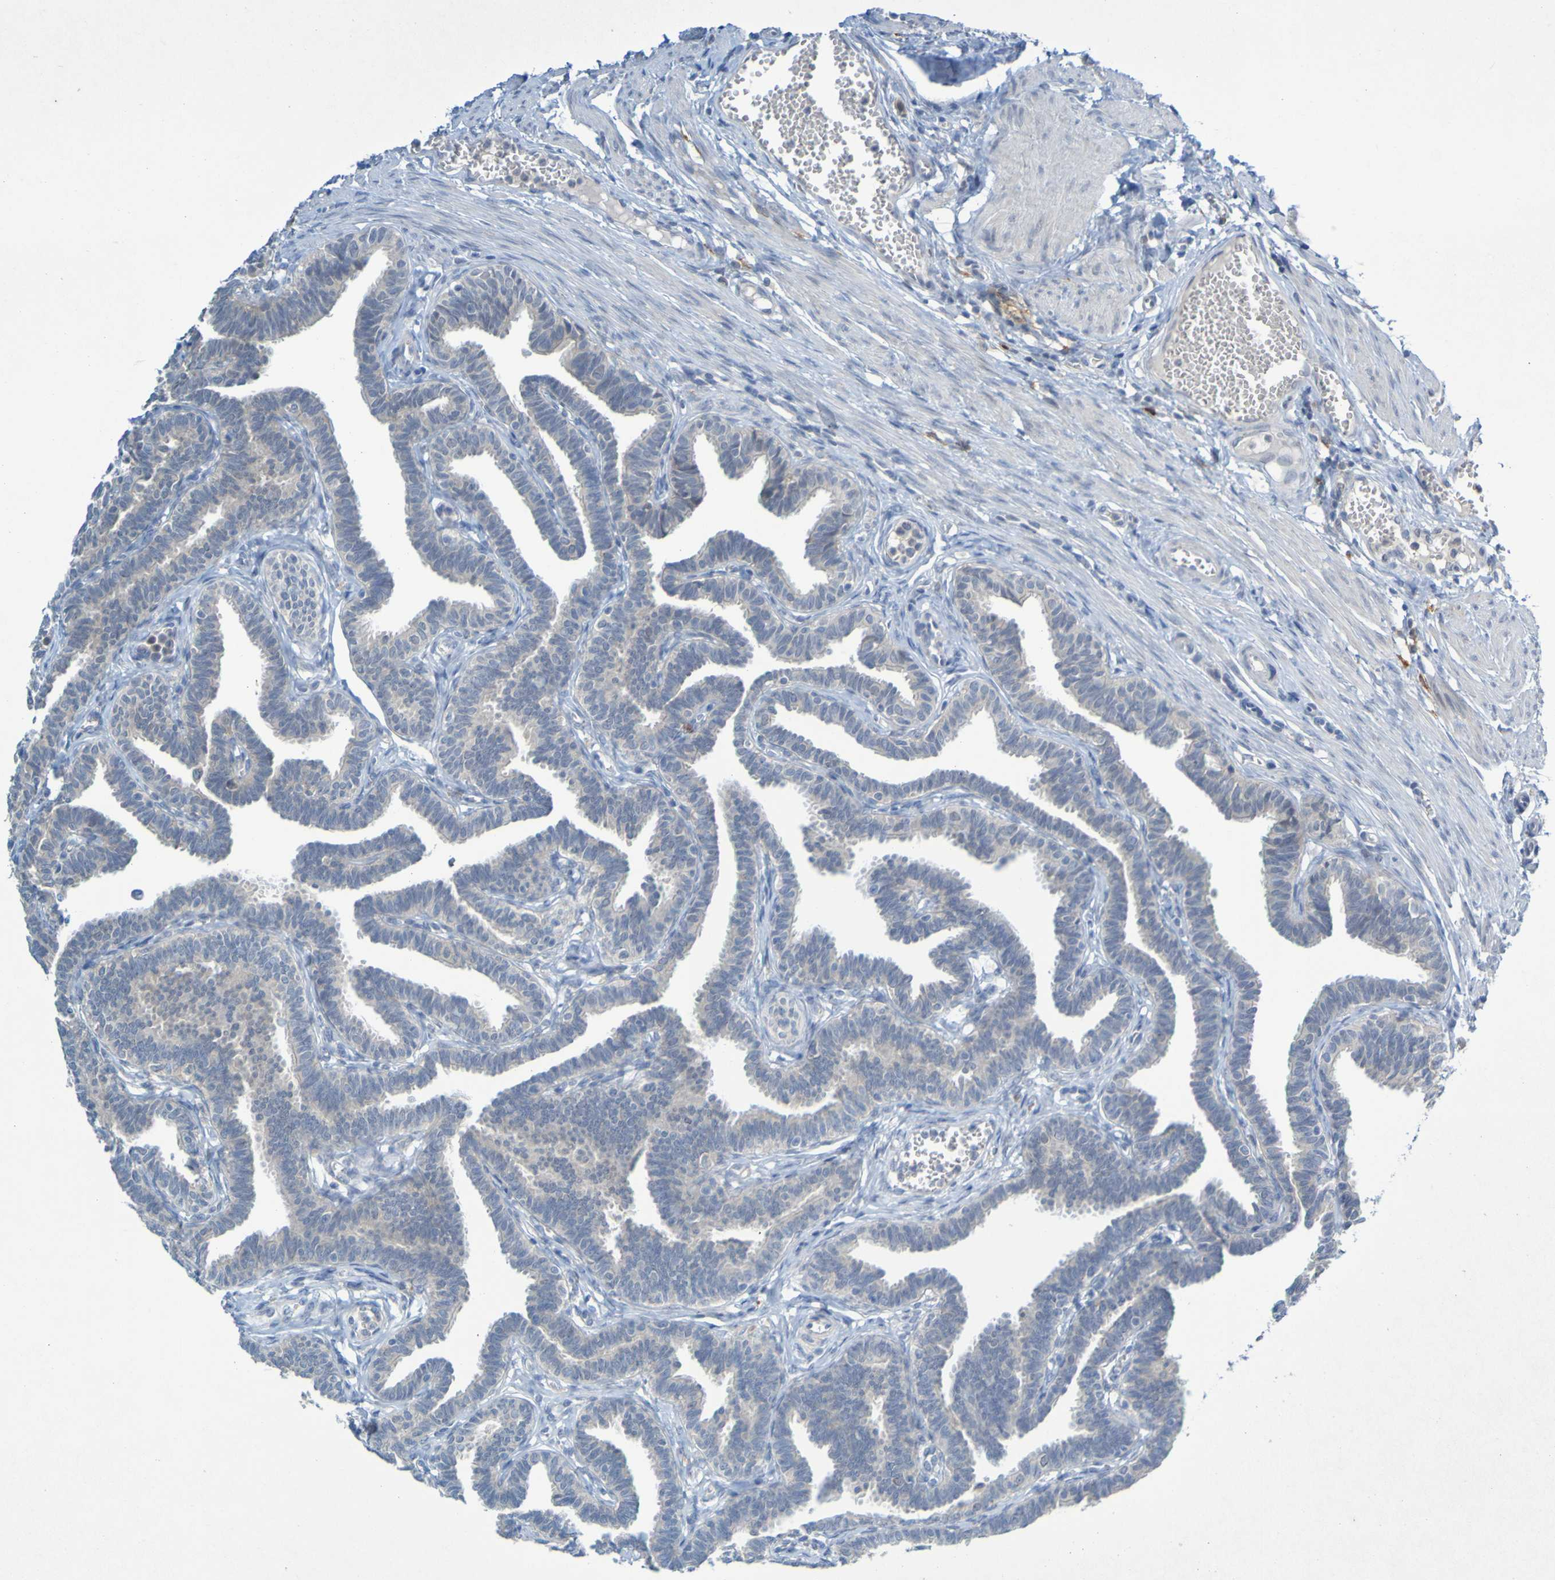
{"staining": {"intensity": "negative", "quantity": "none", "location": "none"}, "tissue": "fallopian tube", "cell_type": "Glandular cells", "image_type": "normal", "snomed": [{"axis": "morphology", "description": "Normal tissue, NOS"}, {"axis": "topography", "description": "Fallopian tube"}, {"axis": "topography", "description": "Ovary"}], "caption": "IHC of normal human fallopian tube demonstrates no positivity in glandular cells.", "gene": "LILRB5", "patient": {"sex": "female", "age": 23}}